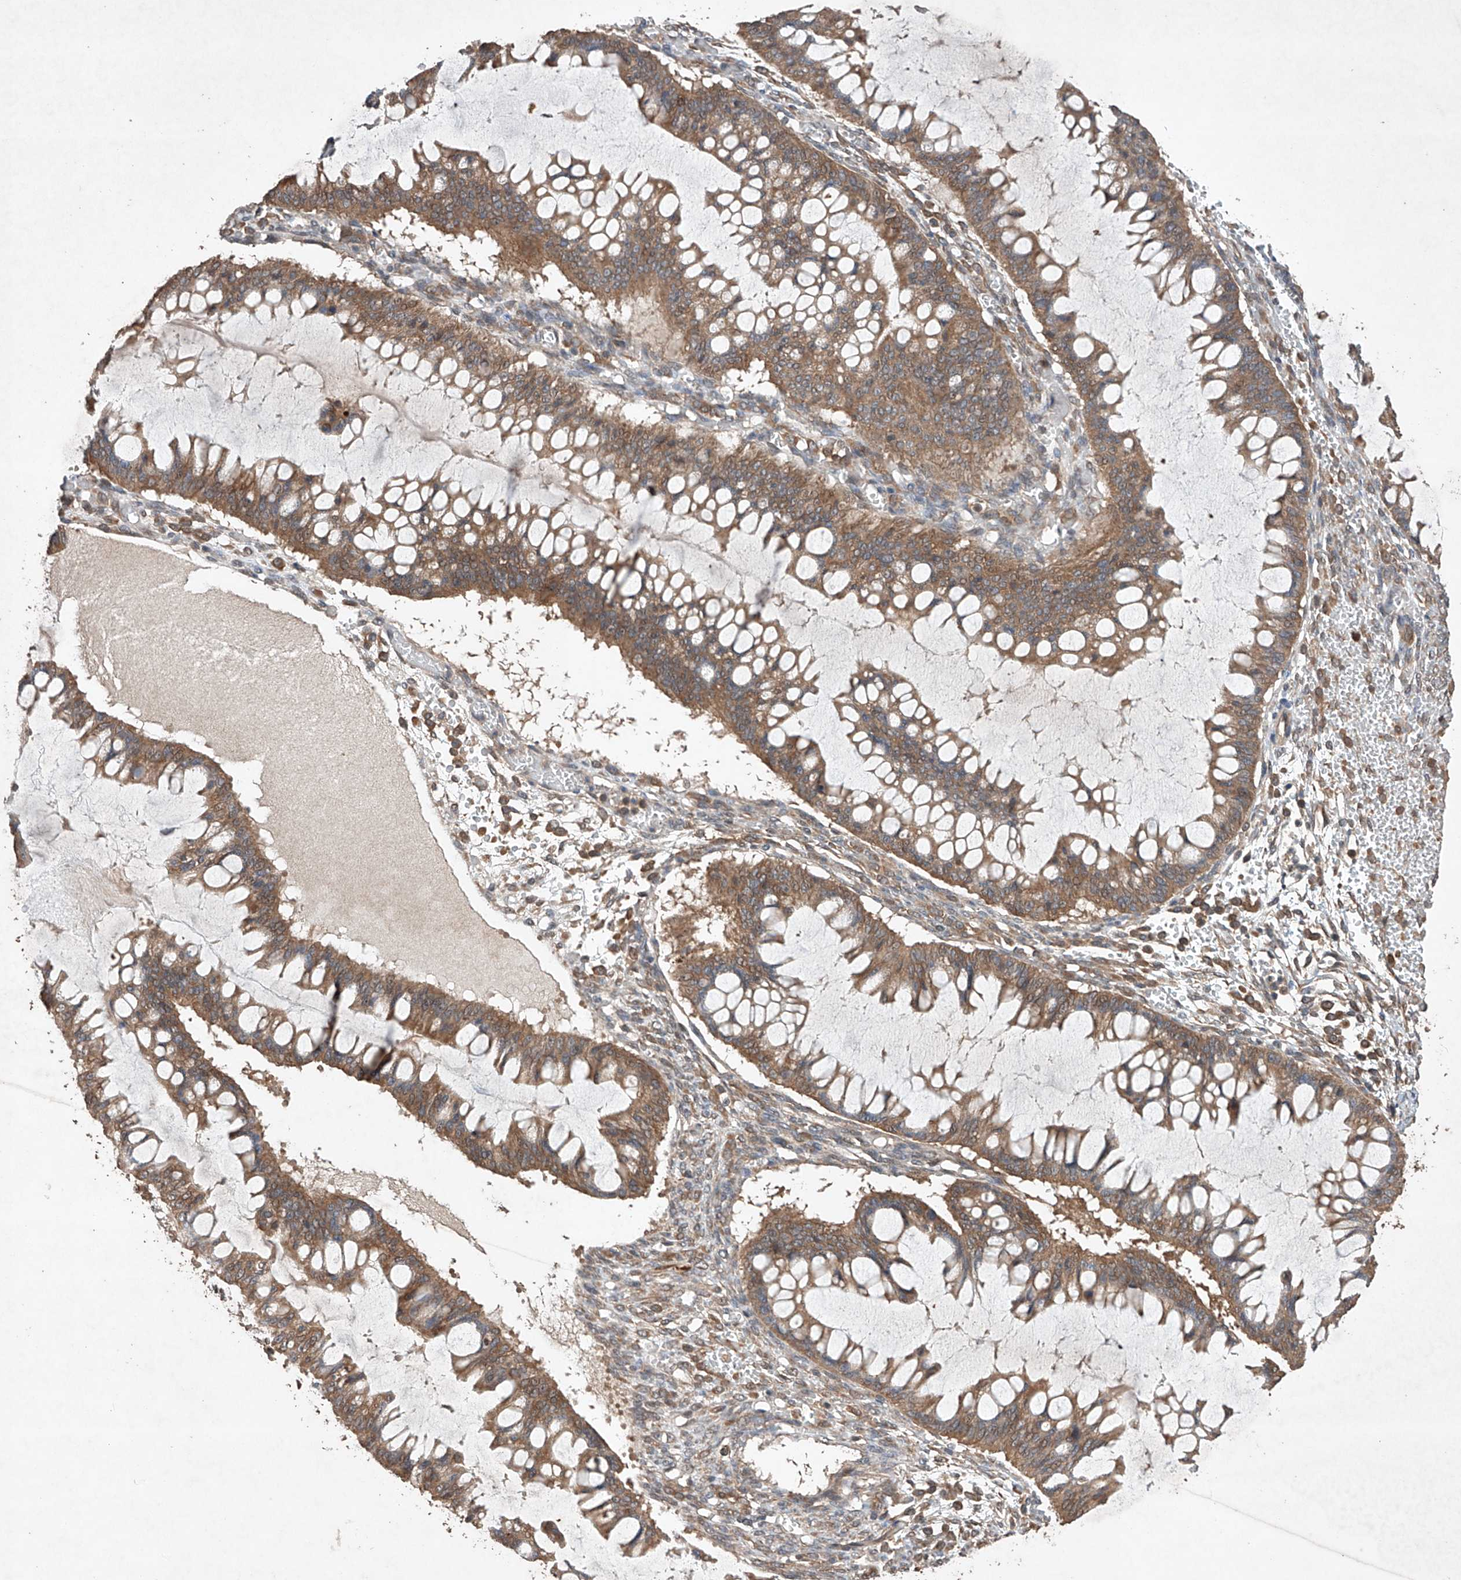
{"staining": {"intensity": "moderate", "quantity": ">75%", "location": "cytoplasmic/membranous"}, "tissue": "ovarian cancer", "cell_type": "Tumor cells", "image_type": "cancer", "snomed": [{"axis": "morphology", "description": "Cystadenocarcinoma, mucinous, NOS"}, {"axis": "topography", "description": "Ovary"}], "caption": "Immunohistochemistry (IHC) of mucinous cystadenocarcinoma (ovarian) displays medium levels of moderate cytoplasmic/membranous staining in about >75% of tumor cells. (DAB IHC with brightfield microscopy, high magnification).", "gene": "LURAP1", "patient": {"sex": "female", "age": 73}}